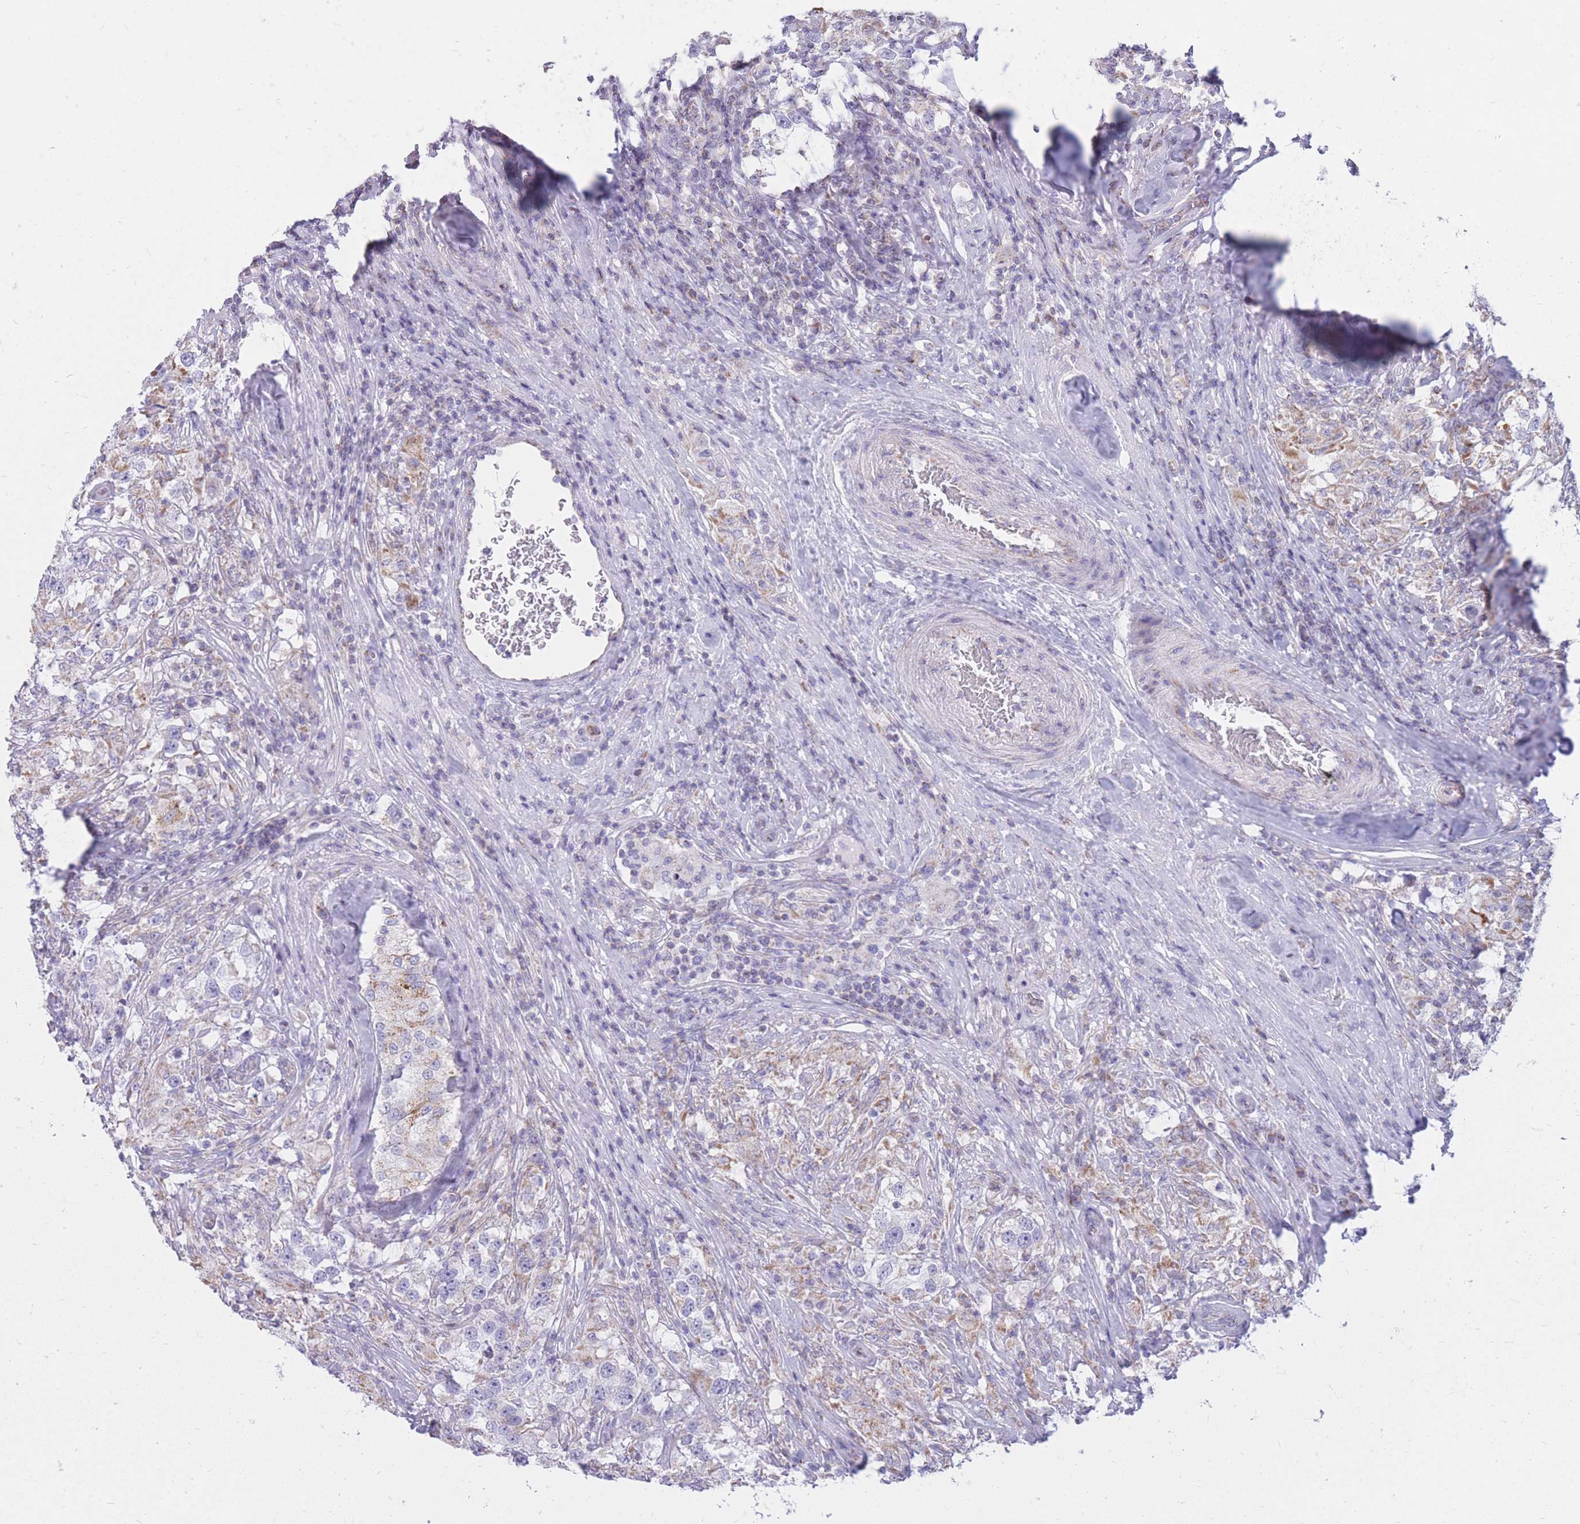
{"staining": {"intensity": "negative", "quantity": "none", "location": "none"}, "tissue": "testis cancer", "cell_type": "Tumor cells", "image_type": "cancer", "snomed": [{"axis": "morphology", "description": "Seminoma, NOS"}, {"axis": "topography", "description": "Testis"}], "caption": "The image shows no staining of tumor cells in testis cancer. The staining is performed using DAB (3,3'-diaminobenzidine) brown chromogen with nuclei counter-stained in using hematoxylin.", "gene": "PCSK1", "patient": {"sex": "male", "age": 46}}